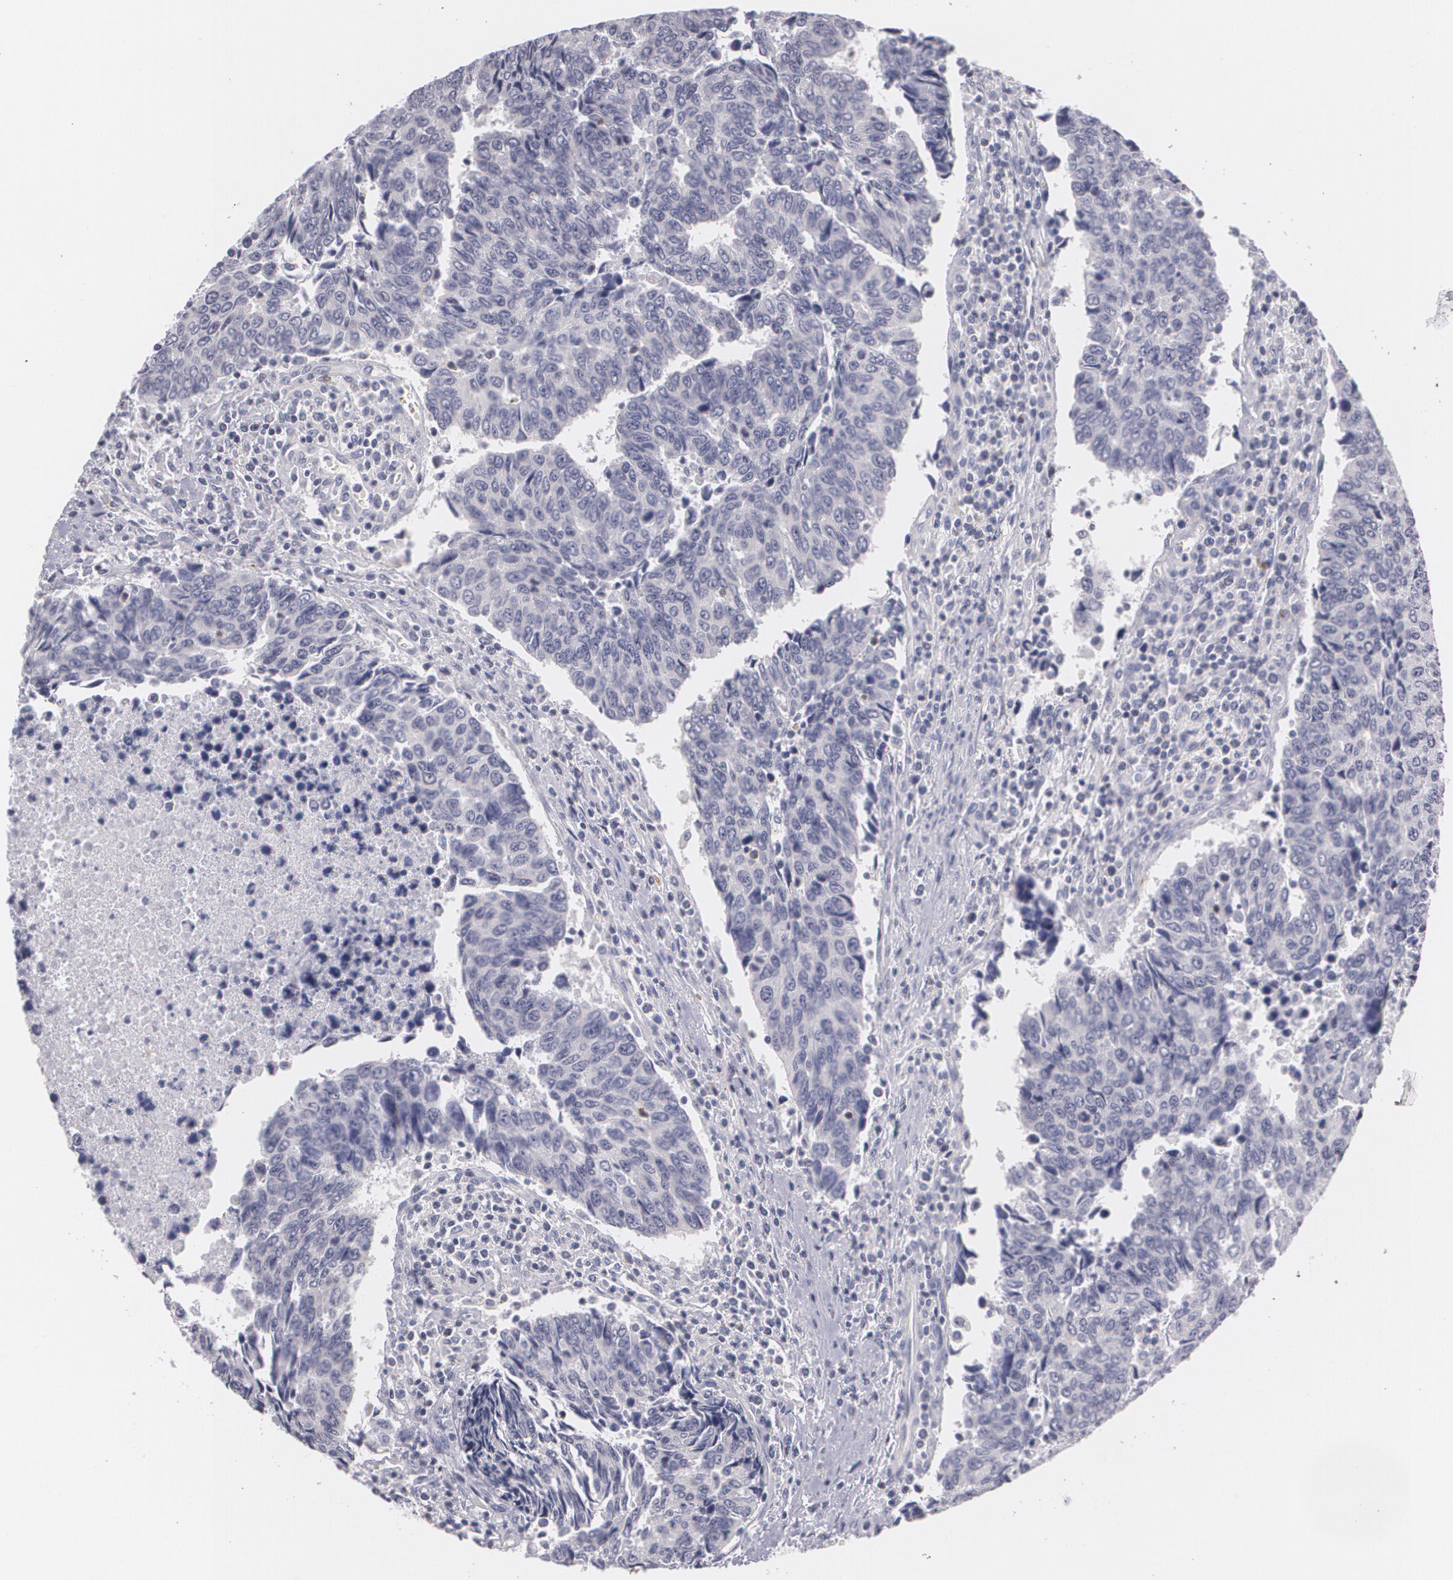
{"staining": {"intensity": "negative", "quantity": "none", "location": "none"}, "tissue": "urothelial cancer", "cell_type": "Tumor cells", "image_type": "cancer", "snomed": [{"axis": "morphology", "description": "Urothelial carcinoma, High grade"}, {"axis": "topography", "description": "Urinary bladder"}], "caption": "Immunohistochemical staining of human urothelial cancer demonstrates no significant staining in tumor cells. (Stains: DAB immunohistochemistry (IHC) with hematoxylin counter stain, Microscopy: brightfield microscopy at high magnification).", "gene": "ZBTB16", "patient": {"sex": "male", "age": 86}}